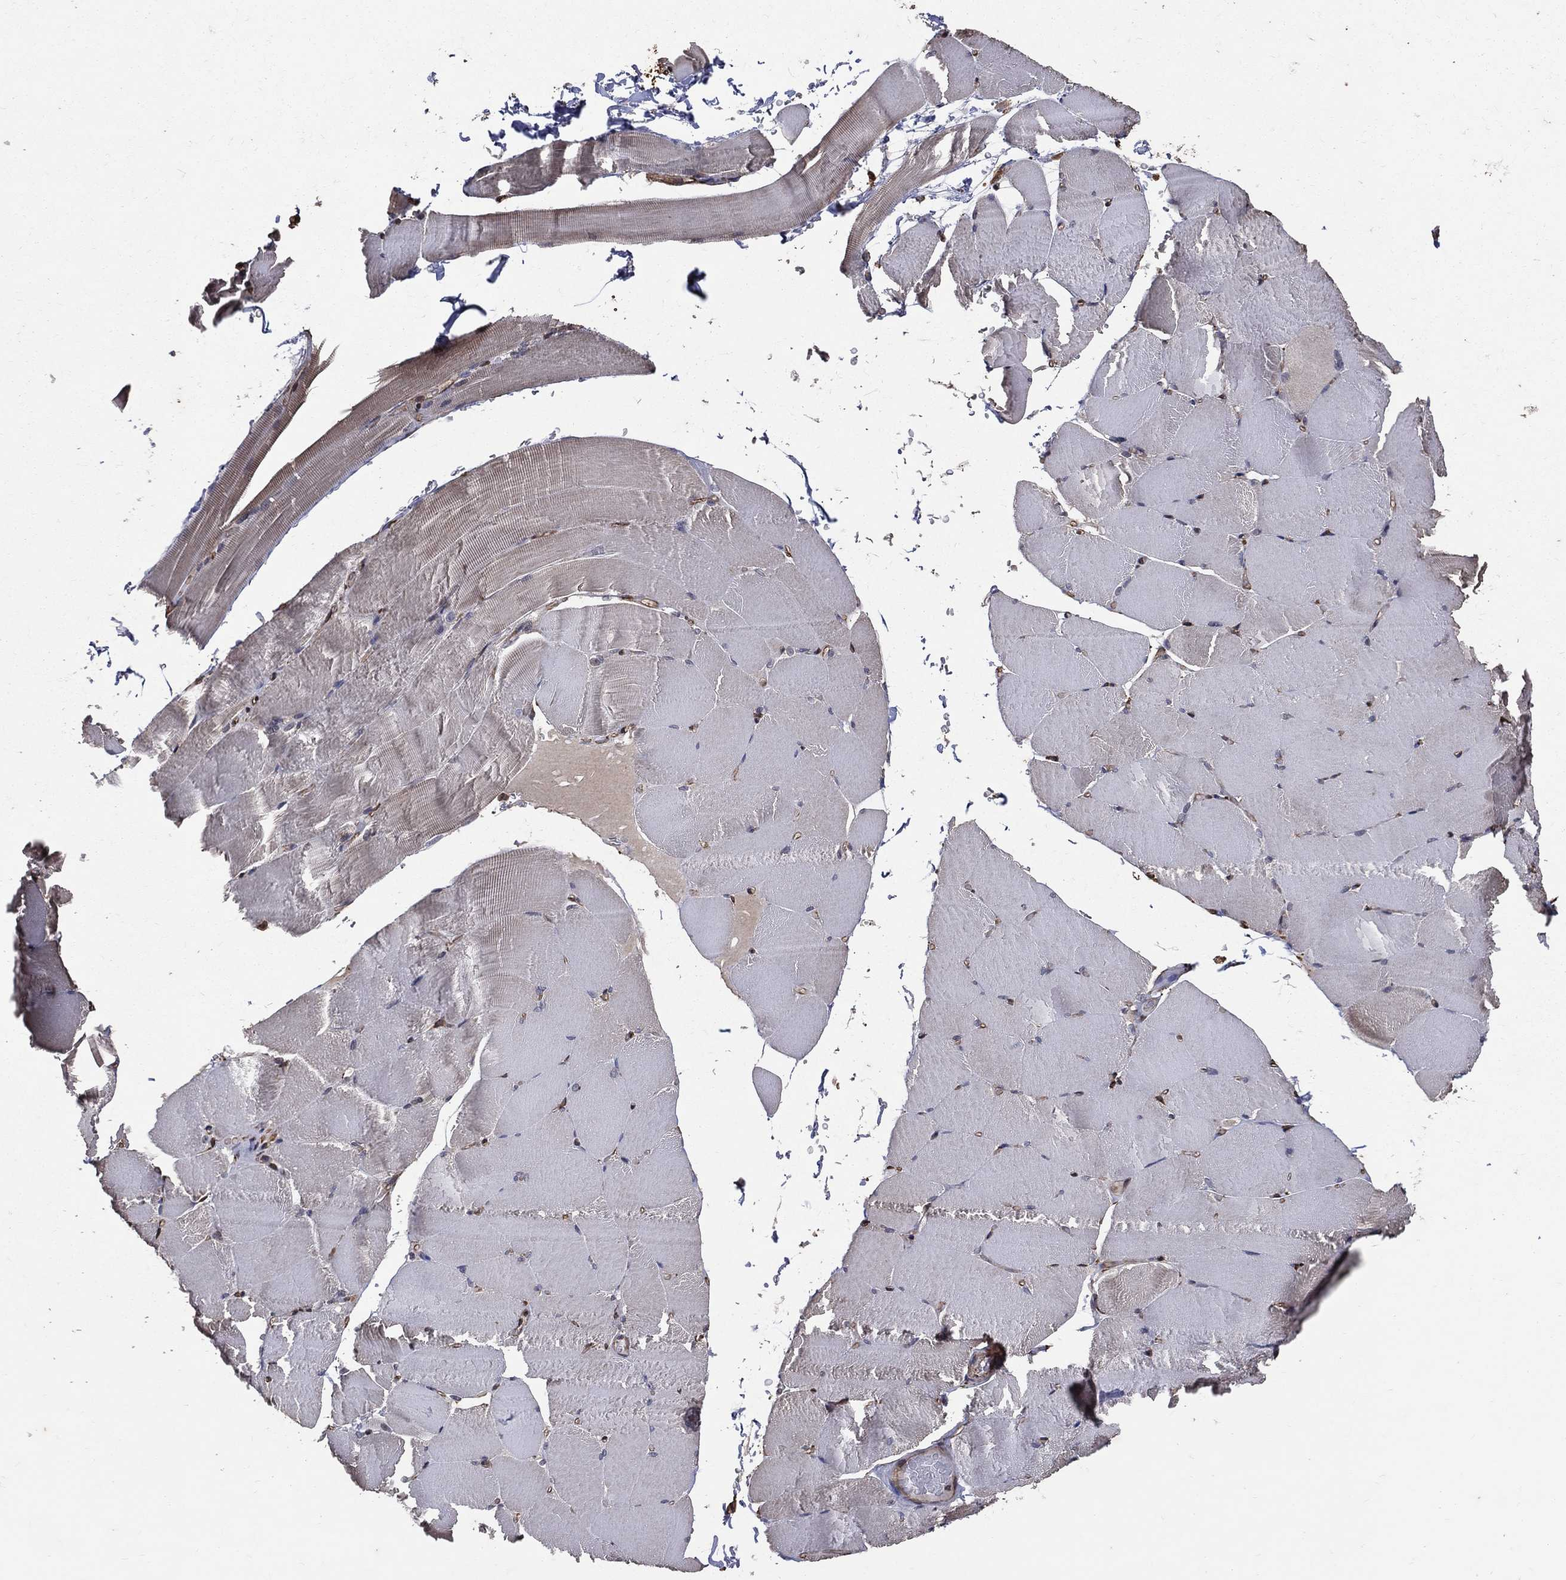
{"staining": {"intensity": "negative", "quantity": "none", "location": "none"}, "tissue": "skeletal muscle", "cell_type": "Myocytes", "image_type": "normal", "snomed": [{"axis": "morphology", "description": "Normal tissue, NOS"}, {"axis": "topography", "description": "Skeletal muscle"}], "caption": "DAB (3,3'-diaminobenzidine) immunohistochemical staining of benign human skeletal muscle demonstrates no significant positivity in myocytes. (DAB immunohistochemistry with hematoxylin counter stain).", "gene": "DPYSL2", "patient": {"sex": "female", "age": 37}}